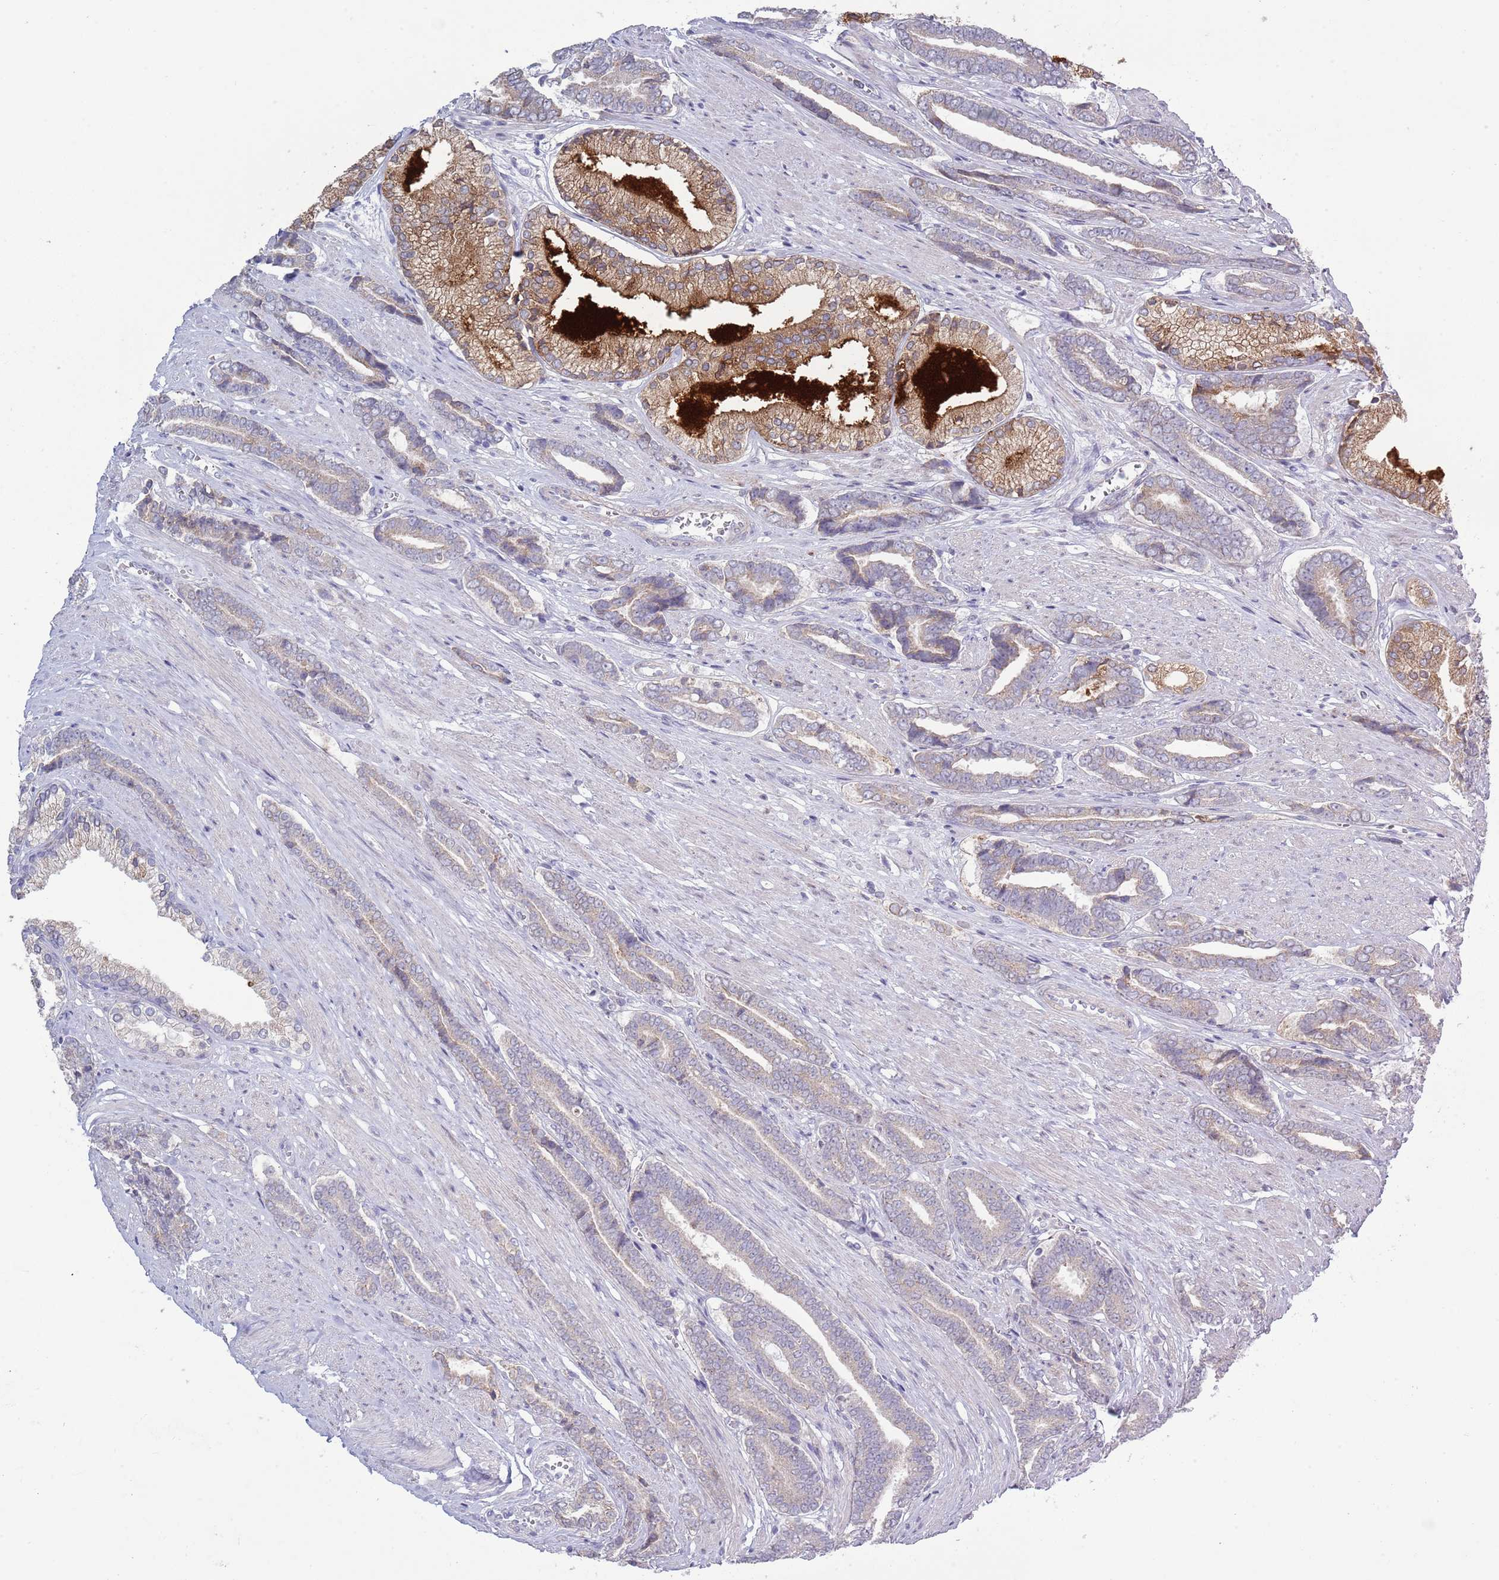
{"staining": {"intensity": "moderate", "quantity": "25%-75%", "location": "cytoplasmic/membranous"}, "tissue": "prostate cancer", "cell_type": "Tumor cells", "image_type": "cancer", "snomed": [{"axis": "morphology", "description": "Adenocarcinoma, NOS"}, {"axis": "topography", "description": "Prostate and seminal vesicle, NOS"}], "caption": "A medium amount of moderate cytoplasmic/membranous positivity is appreciated in about 25%-75% of tumor cells in prostate cancer (adenocarcinoma) tissue.", "gene": "ACSBG1", "patient": {"sex": "male", "age": 76}}